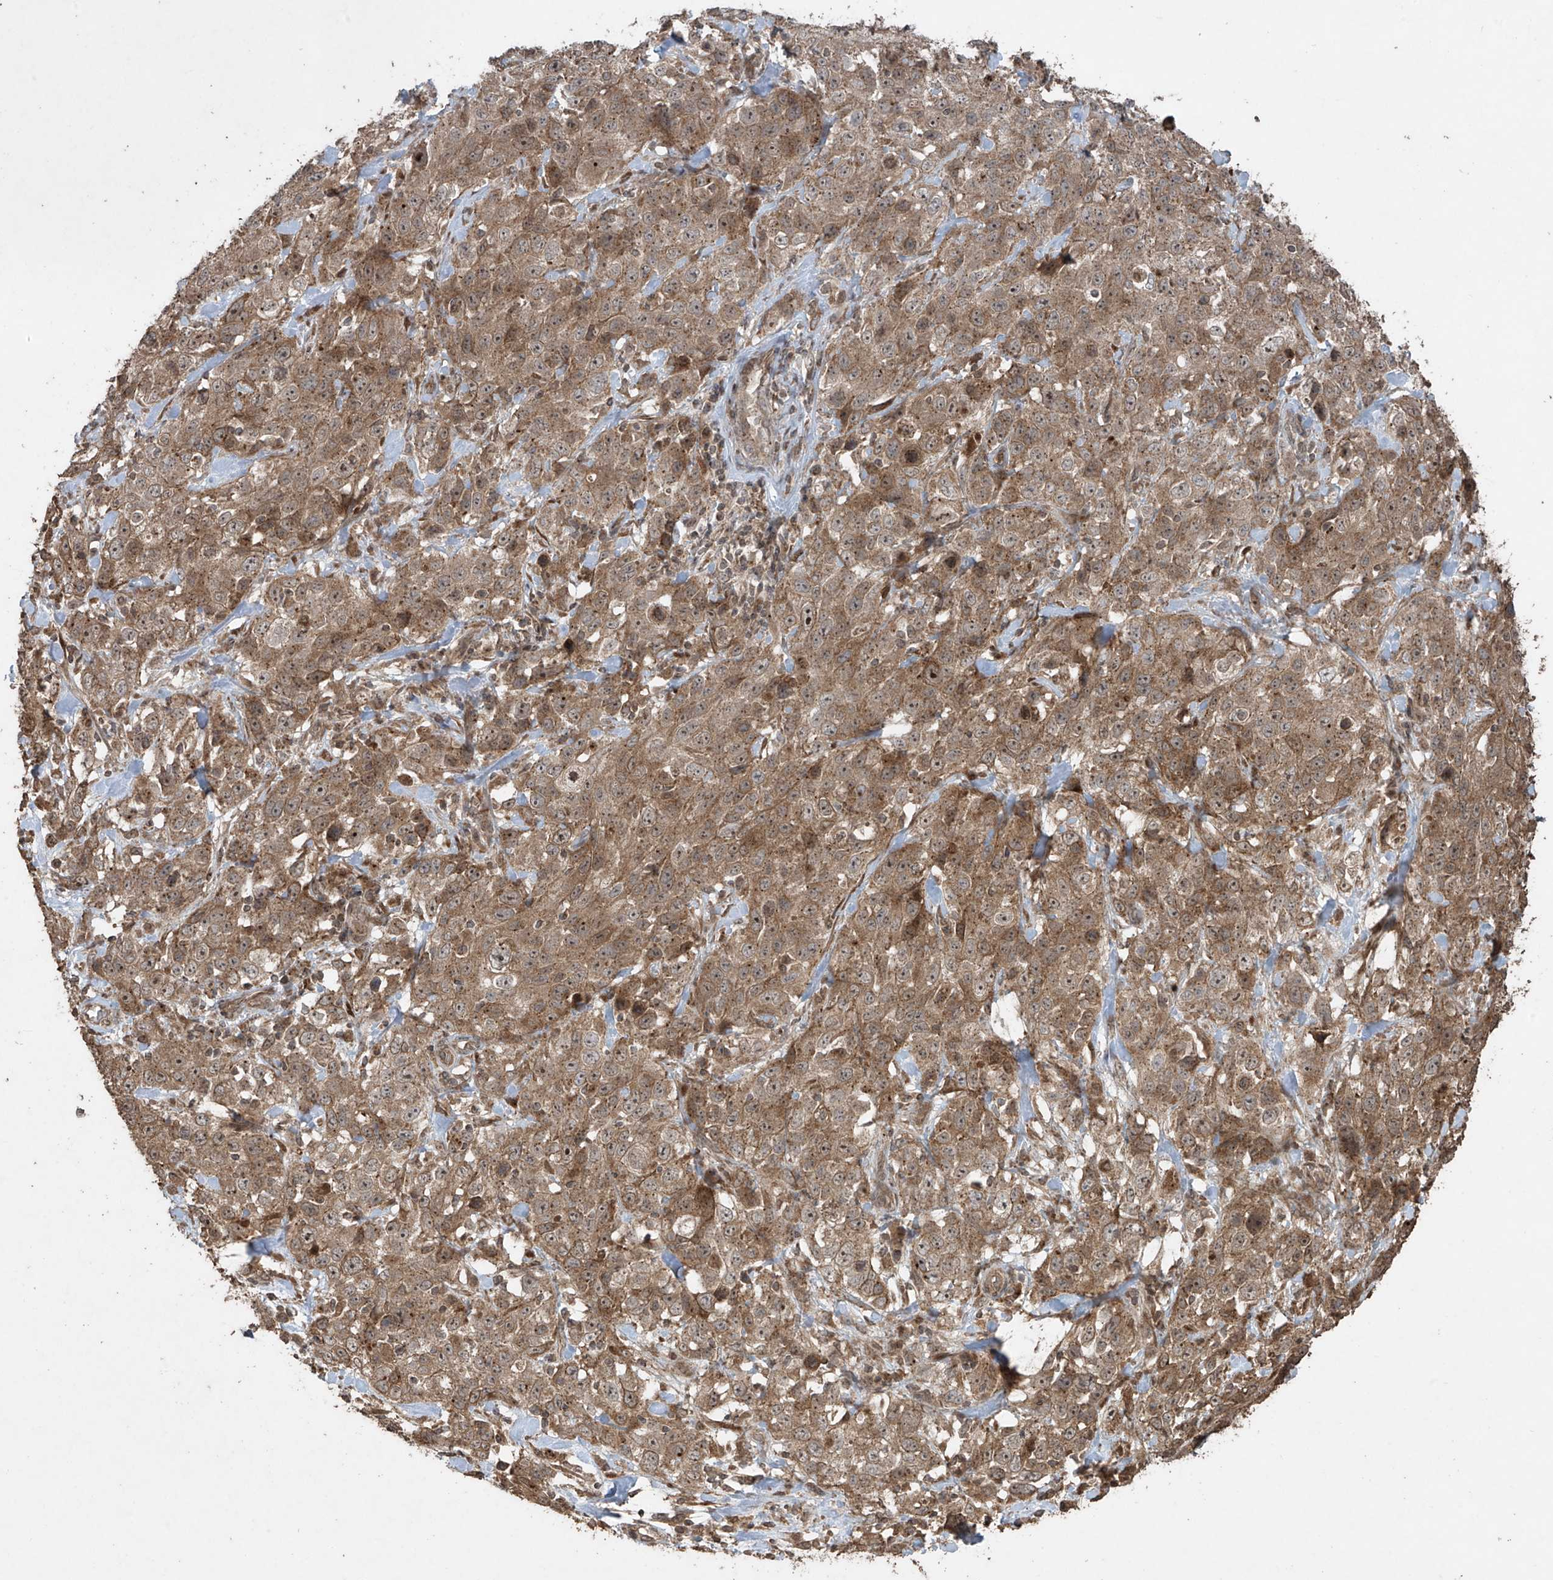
{"staining": {"intensity": "moderate", "quantity": ">75%", "location": "cytoplasmic/membranous"}, "tissue": "stomach cancer", "cell_type": "Tumor cells", "image_type": "cancer", "snomed": [{"axis": "morphology", "description": "Normal tissue, NOS"}, {"axis": "morphology", "description": "Adenocarcinoma, NOS"}, {"axis": "topography", "description": "Lymph node"}, {"axis": "topography", "description": "Stomach"}], "caption": "Immunohistochemical staining of human stomach cancer reveals medium levels of moderate cytoplasmic/membranous staining in approximately >75% of tumor cells.", "gene": "PGPEP1", "patient": {"sex": "male", "age": 48}}